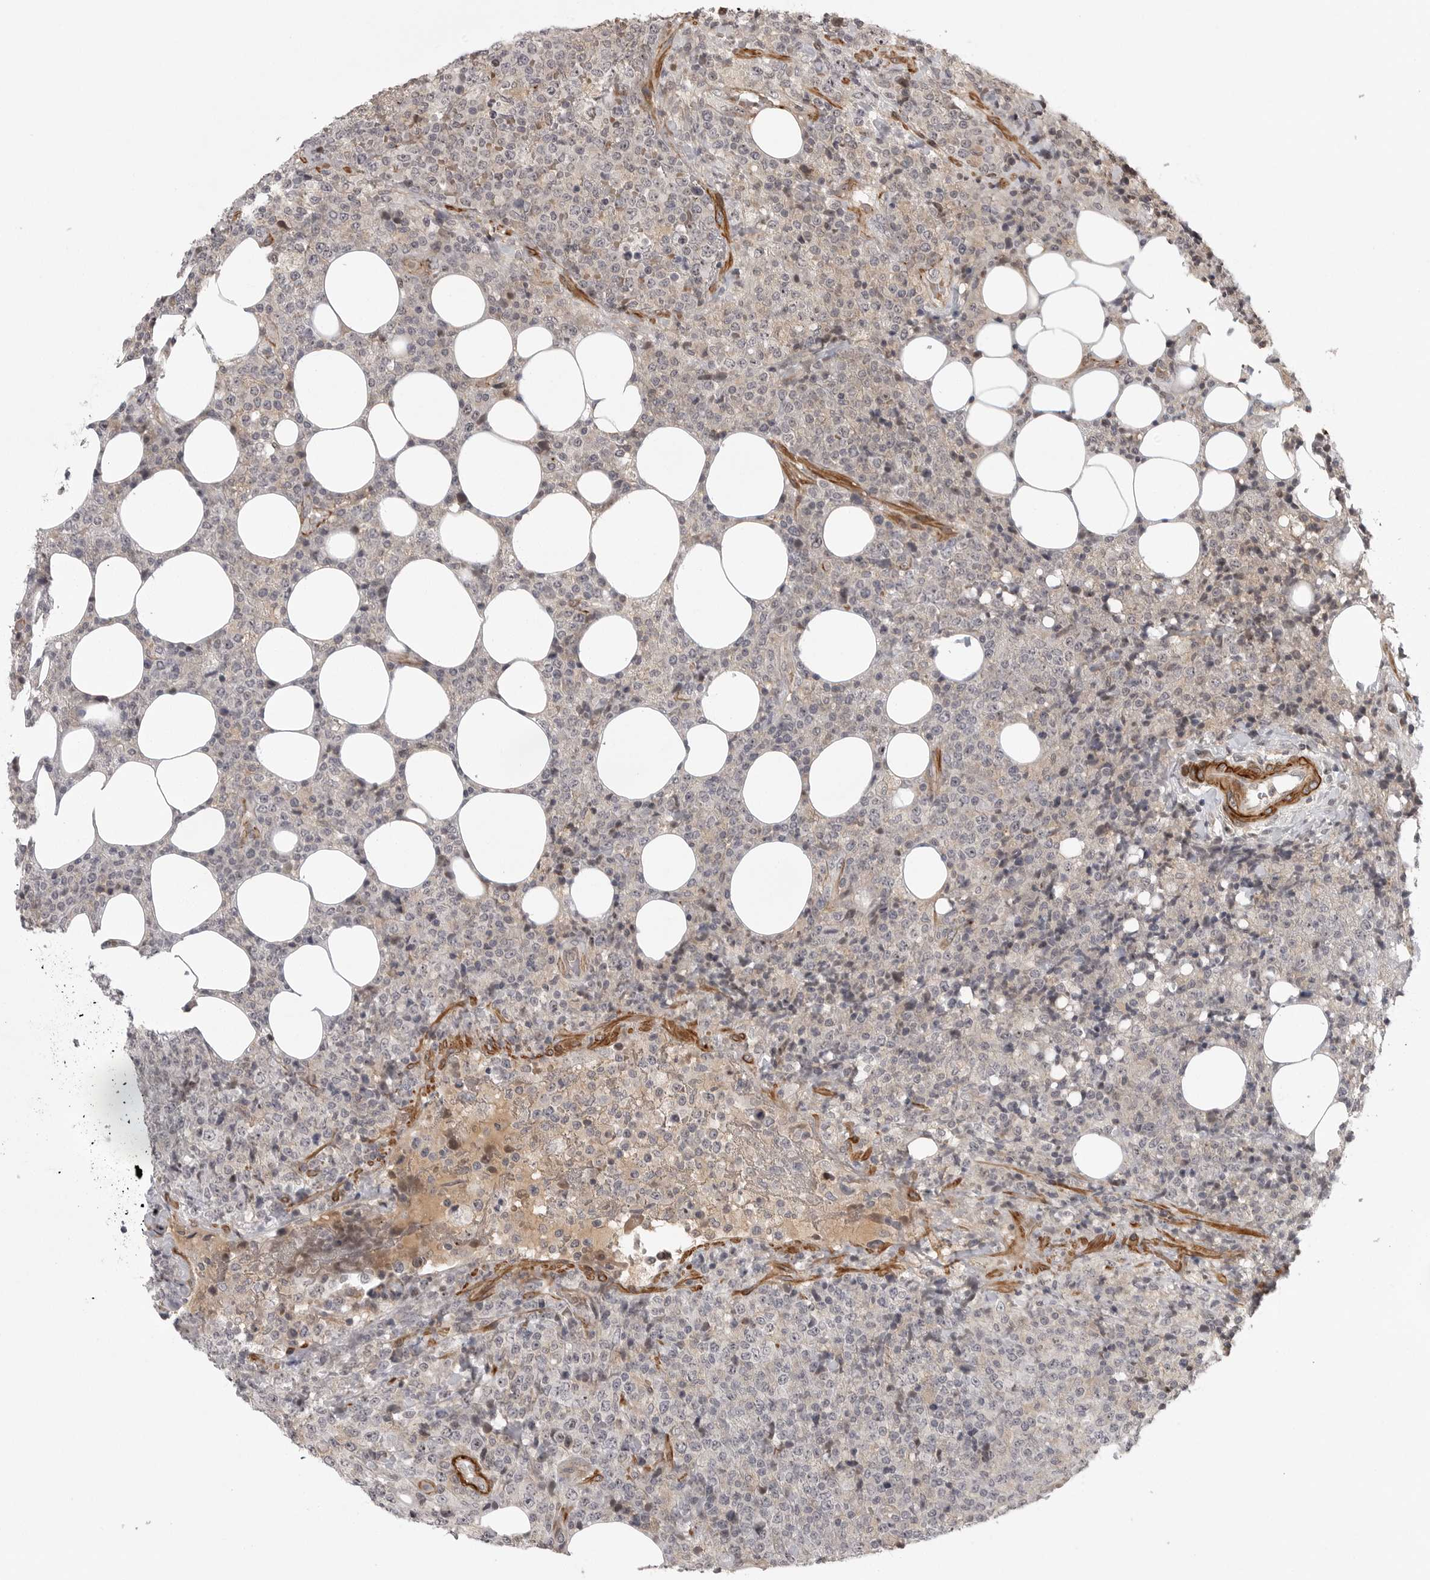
{"staining": {"intensity": "negative", "quantity": "none", "location": "none"}, "tissue": "lymphoma", "cell_type": "Tumor cells", "image_type": "cancer", "snomed": [{"axis": "morphology", "description": "Malignant lymphoma, non-Hodgkin's type, High grade"}, {"axis": "topography", "description": "Lymph node"}], "caption": "Micrograph shows no significant protein positivity in tumor cells of lymphoma.", "gene": "TUT4", "patient": {"sex": "male", "age": 13}}